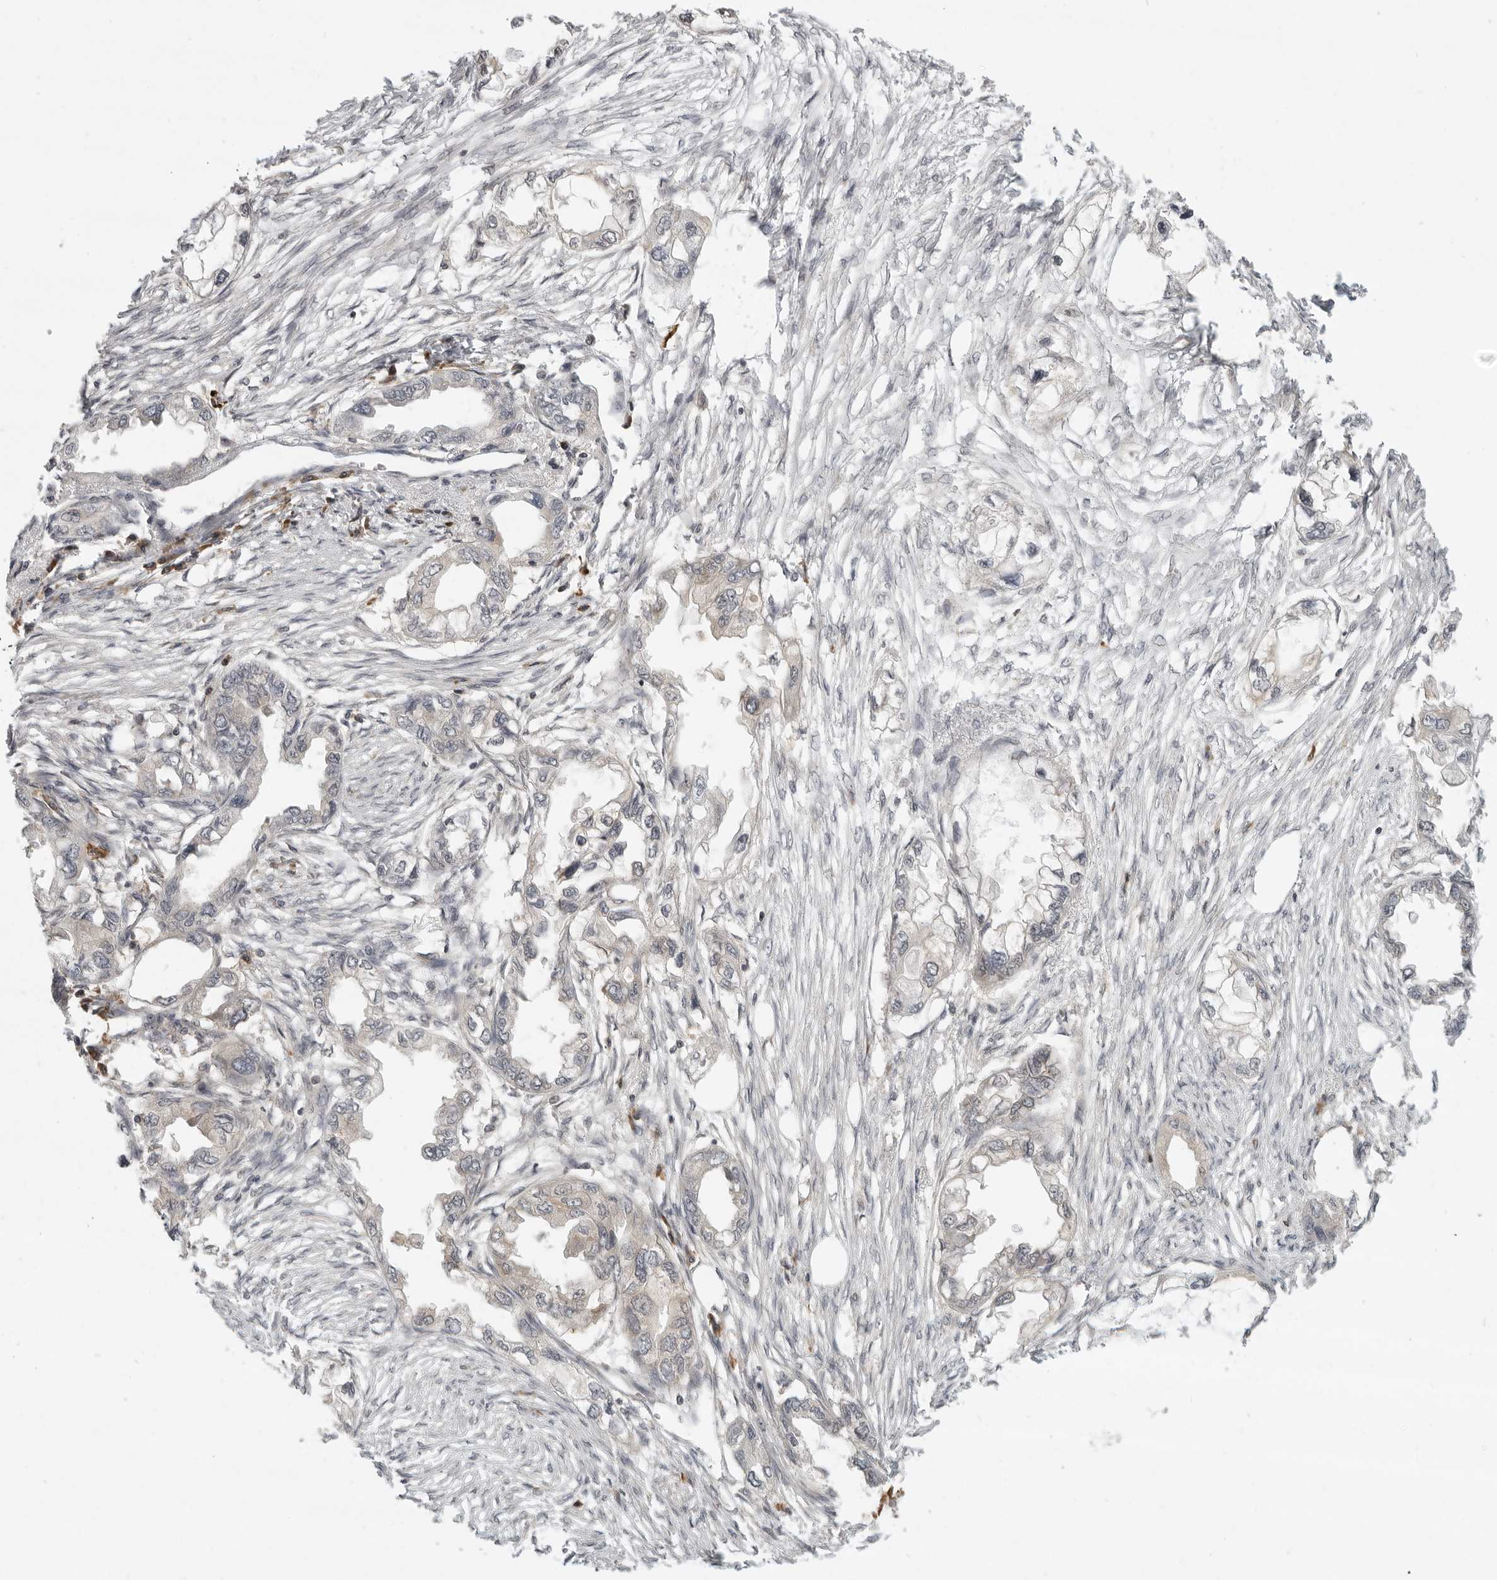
{"staining": {"intensity": "negative", "quantity": "none", "location": "none"}, "tissue": "endometrial cancer", "cell_type": "Tumor cells", "image_type": "cancer", "snomed": [{"axis": "morphology", "description": "Adenocarcinoma, NOS"}, {"axis": "morphology", "description": "Adenocarcinoma, metastatic, NOS"}, {"axis": "topography", "description": "Adipose tissue"}, {"axis": "topography", "description": "Endometrium"}], "caption": "A high-resolution micrograph shows immunohistochemistry (IHC) staining of adenocarcinoma (endometrial), which shows no significant staining in tumor cells.", "gene": "PRRC2A", "patient": {"sex": "female", "age": 67}}